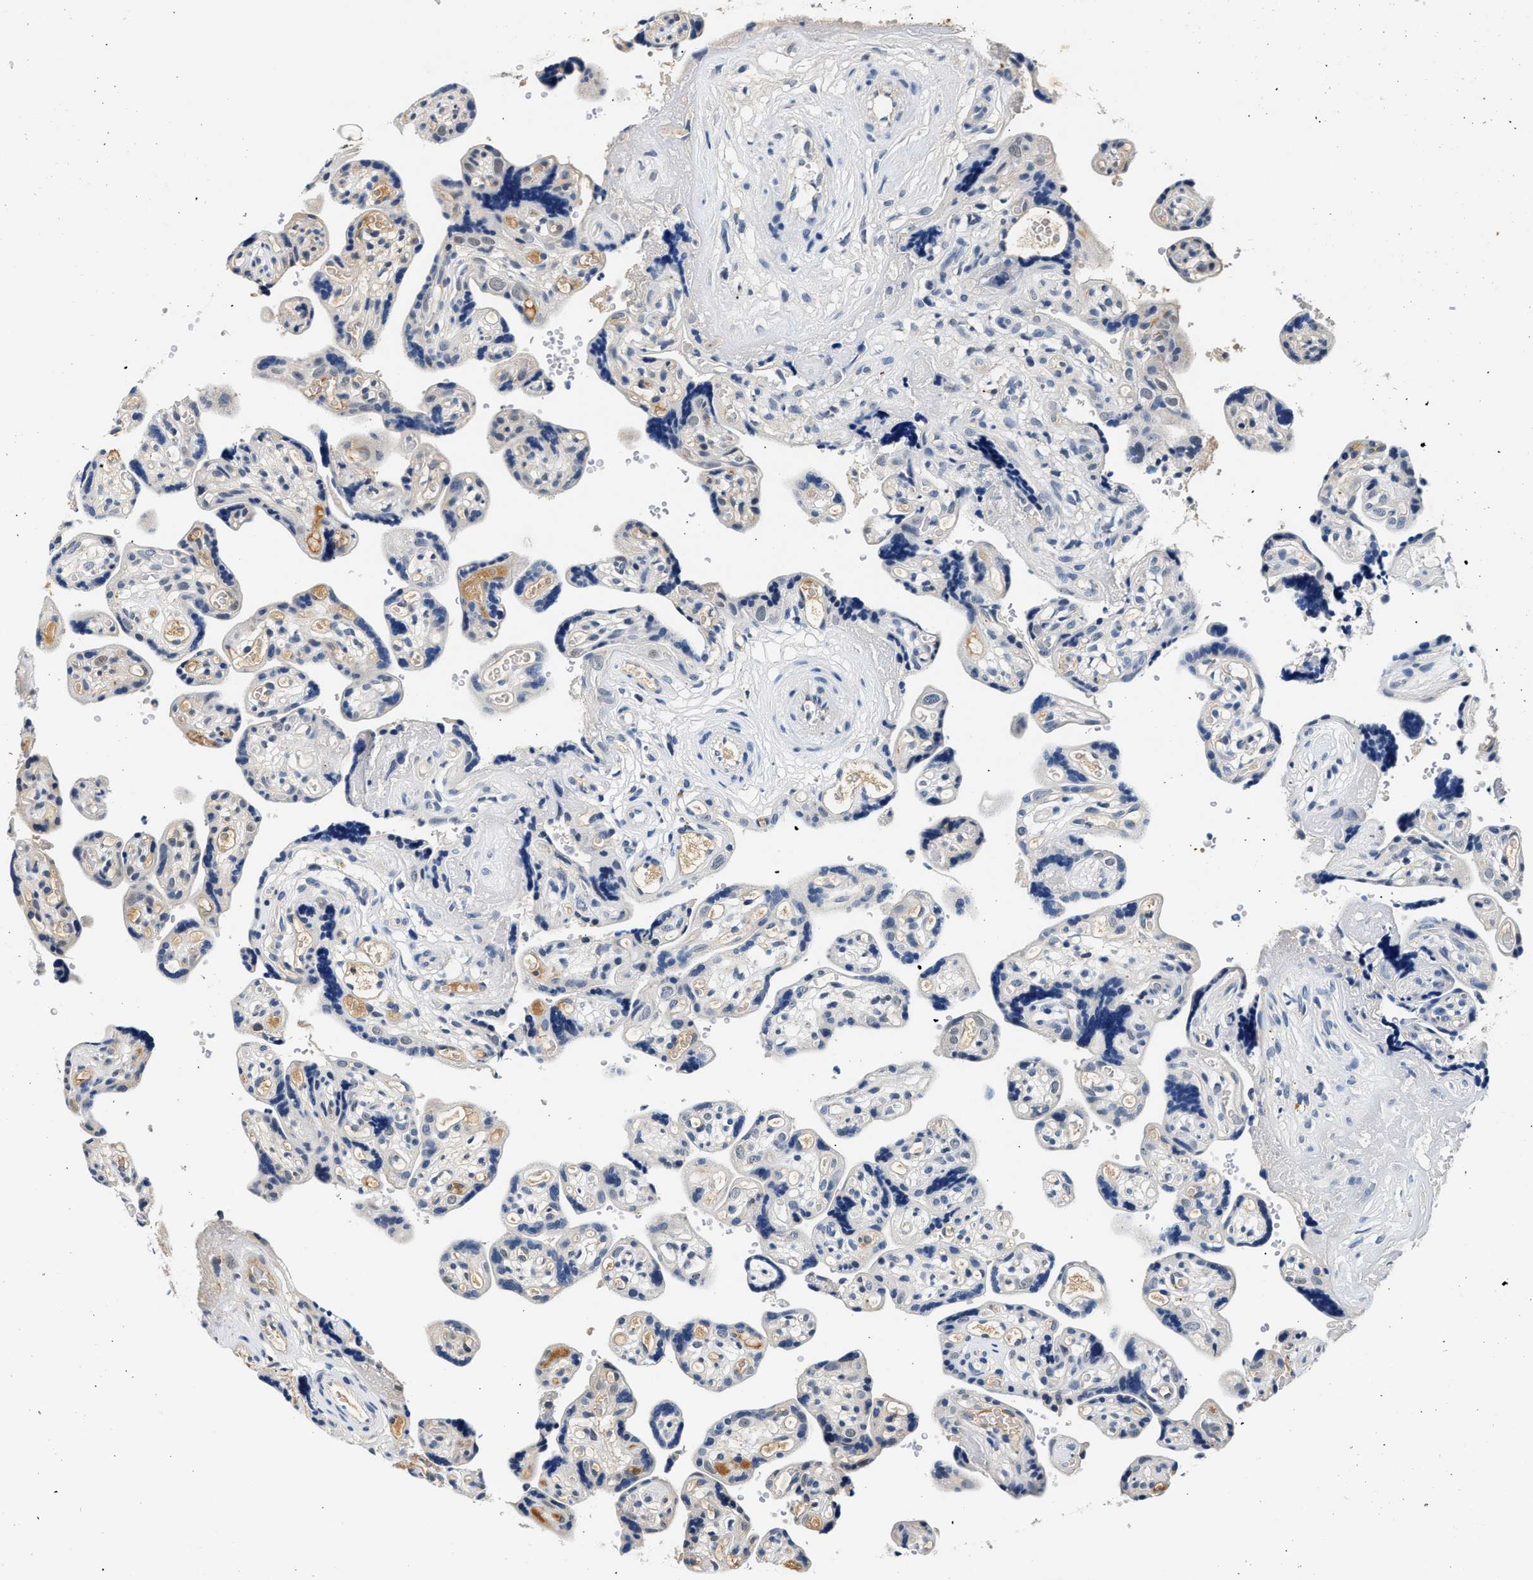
{"staining": {"intensity": "negative", "quantity": "none", "location": "none"}, "tissue": "placenta", "cell_type": "Decidual cells", "image_type": "normal", "snomed": [{"axis": "morphology", "description": "Normal tissue, NOS"}, {"axis": "topography", "description": "Placenta"}], "caption": "Decidual cells show no significant expression in benign placenta. (DAB immunohistochemistry (IHC) visualized using brightfield microscopy, high magnification).", "gene": "MED22", "patient": {"sex": "female", "age": 30}}